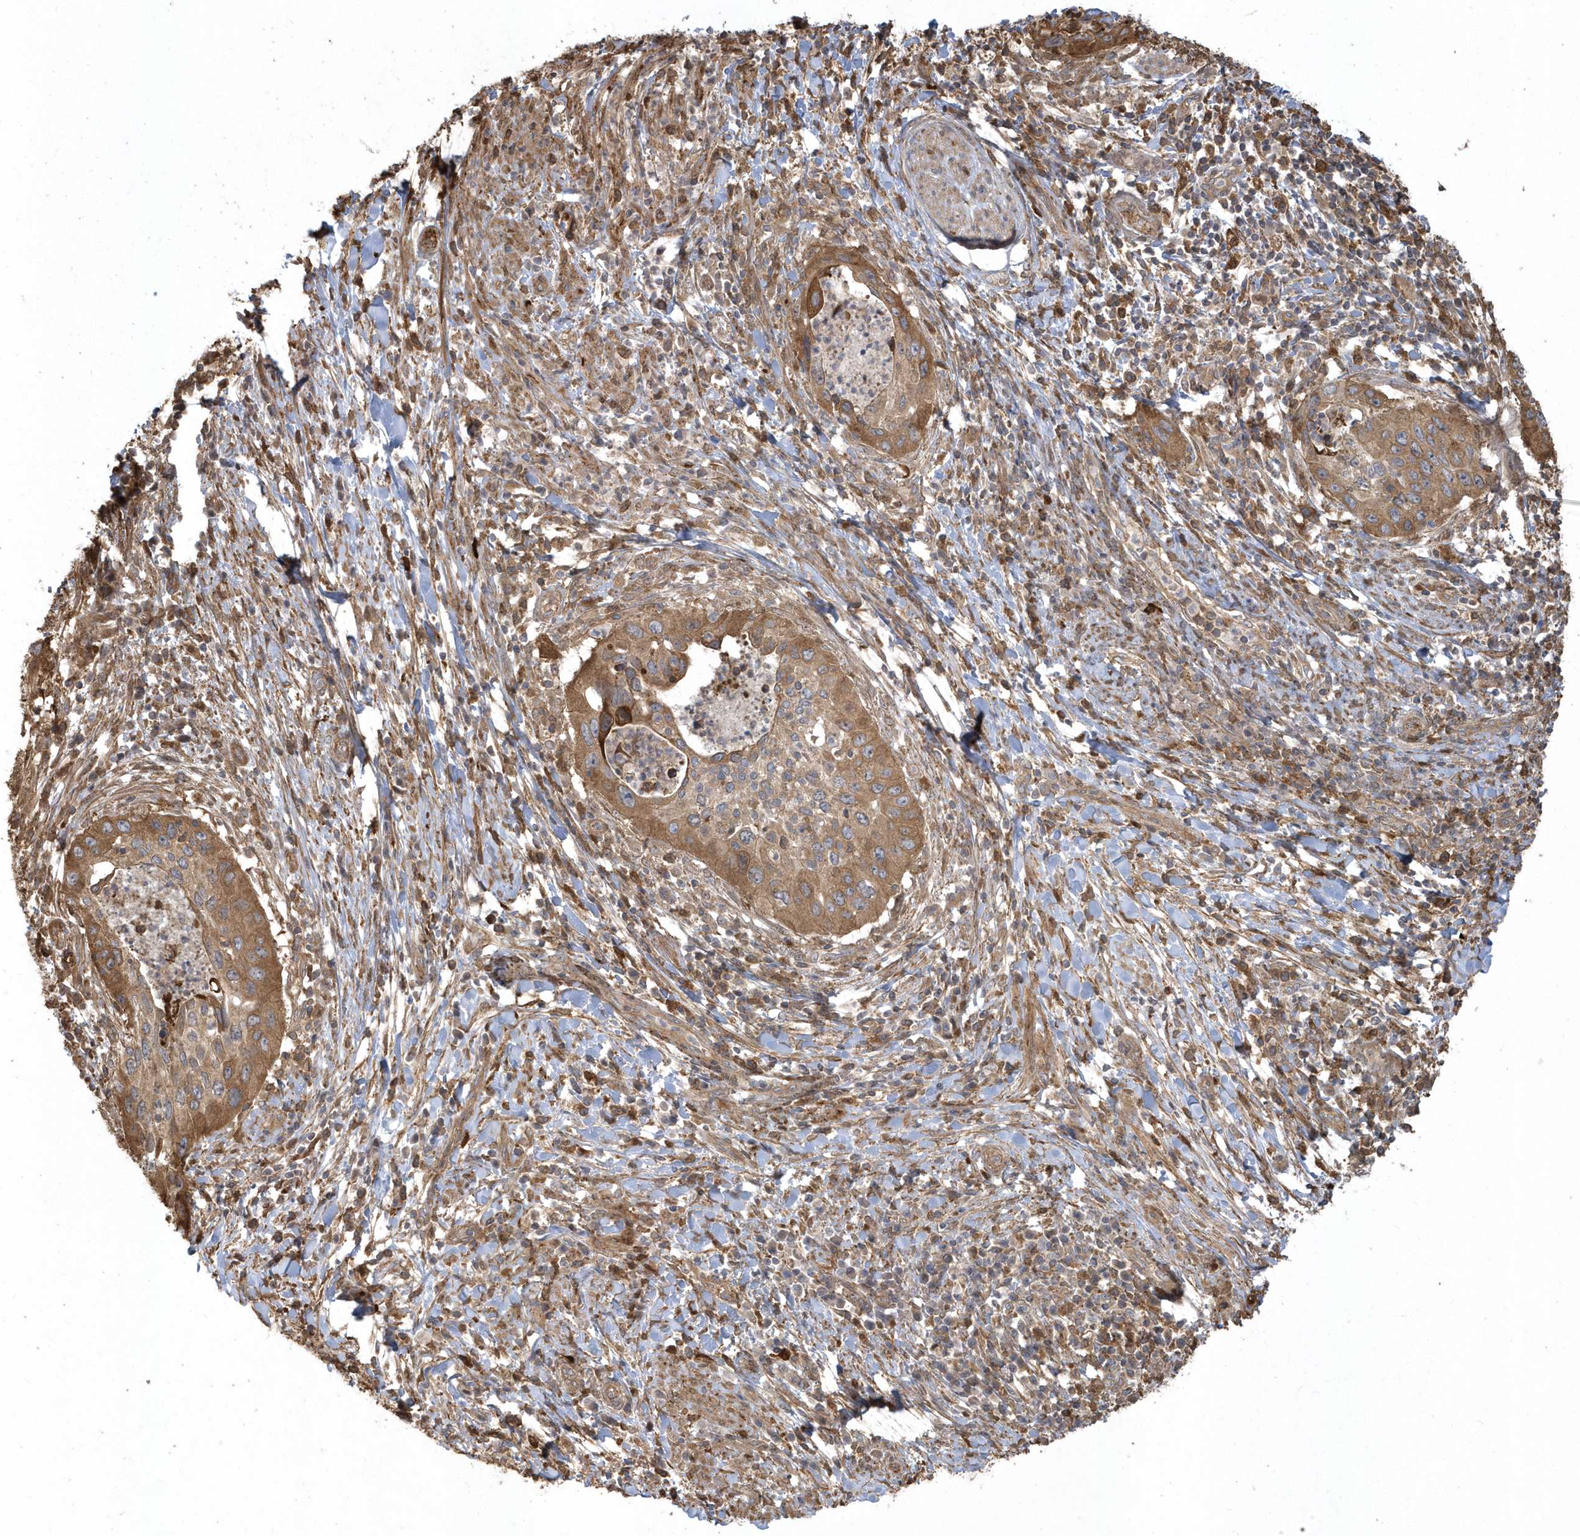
{"staining": {"intensity": "moderate", "quantity": ">75%", "location": "cytoplasmic/membranous"}, "tissue": "cervical cancer", "cell_type": "Tumor cells", "image_type": "cancer", "snomed": [{"axis": "morphology", "description": "Squamous cell carcinoma, NOS"}, {"axis": "topography", "description": "Cervix"}], "caption": "IHC micrograph of neoplastic tissue: cervical squamous cell carcinoma stained using immunohistochemistry displays medium levels of moderate protein expression localized specifically in the cytoplasmic/membranous of tumor cells, appearing as a cytoplasmic/membranous brown color.", "gene": "HNMT", "patient": {"sex": "female", "age": 38}}